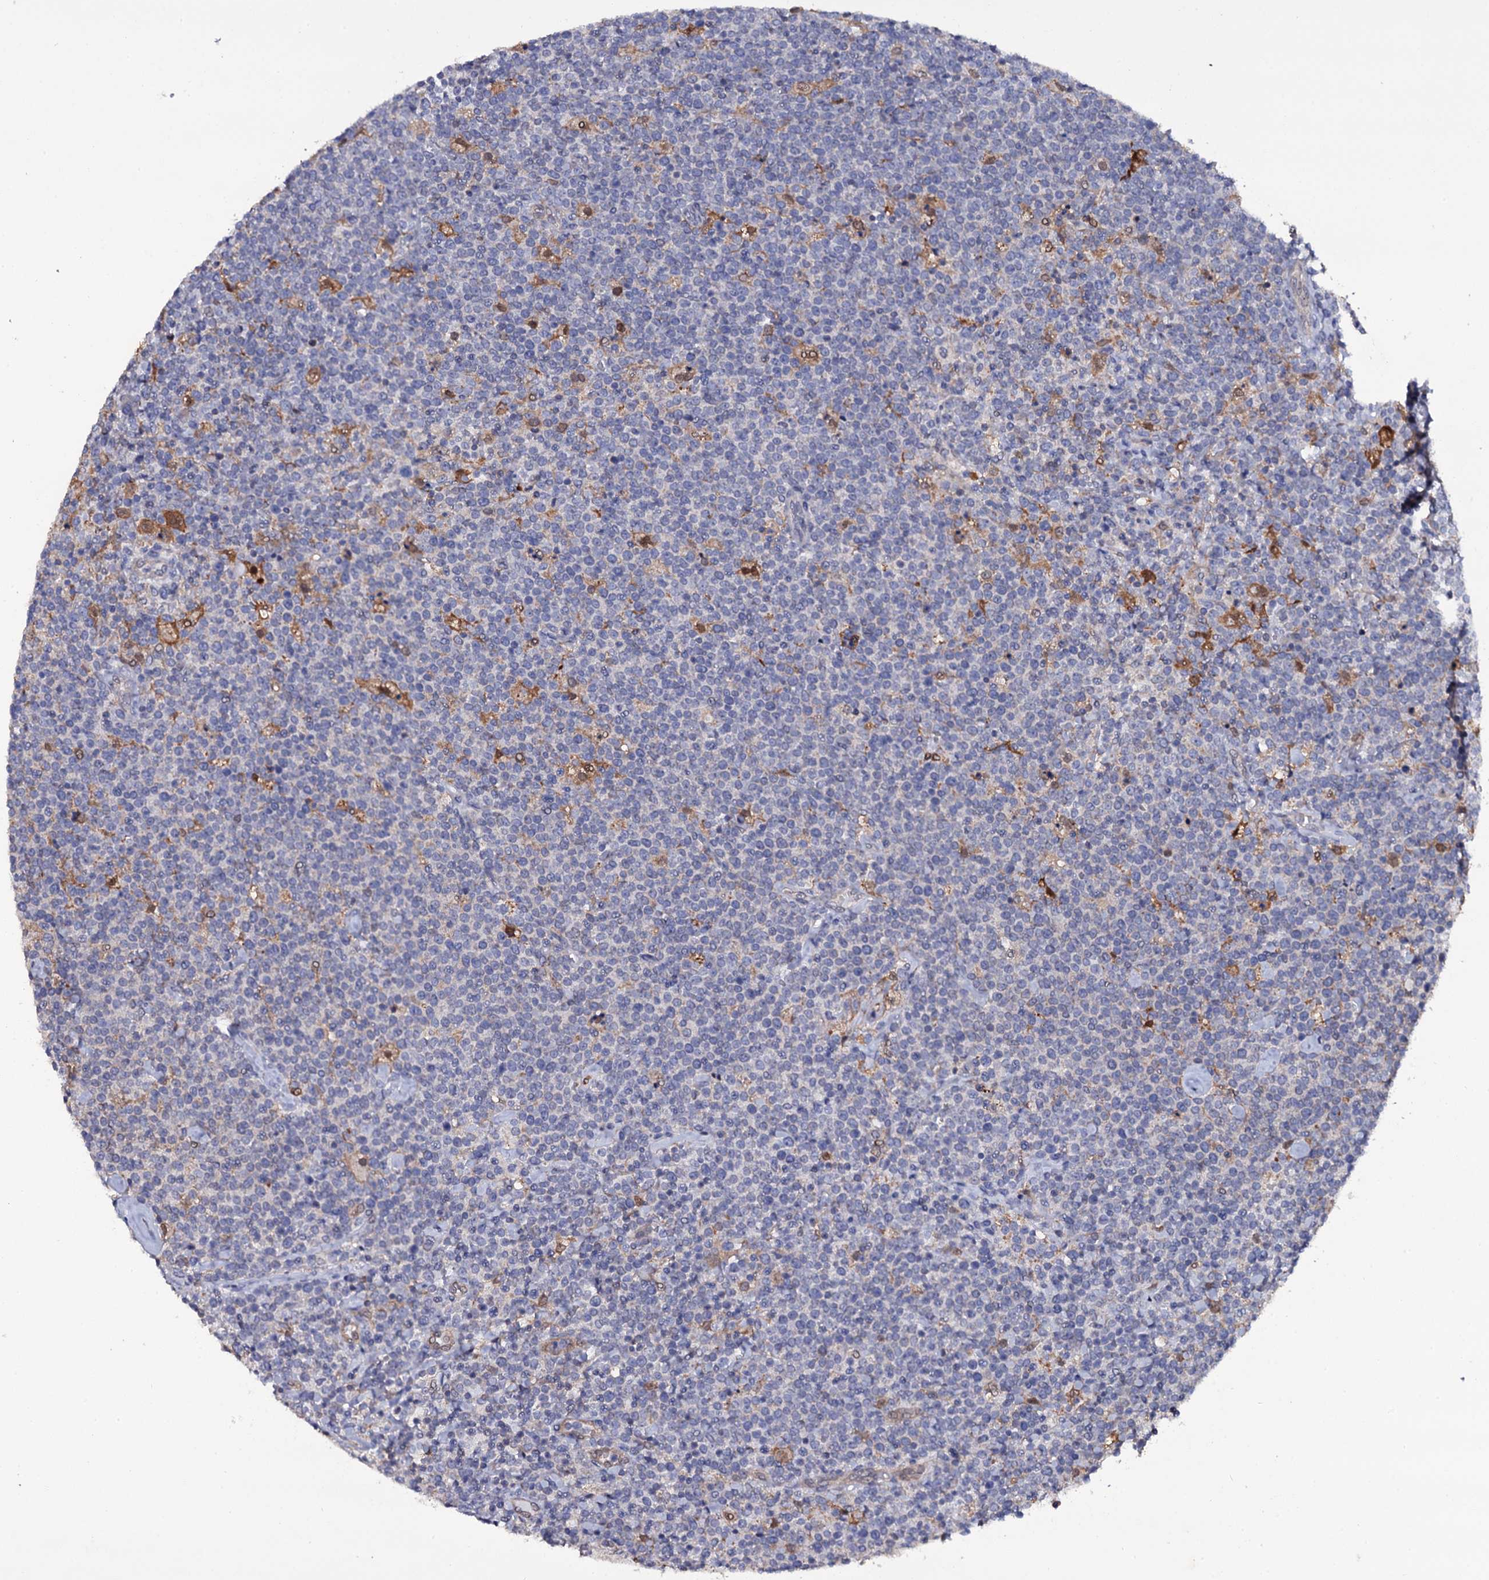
{"staining": {"intensity": "negative", "quantity": "none", "location": "none"}, "tissue": "lymphoma", "cell_type": "Tumor cells", "image_type": "cancer", "snomed": [{"axis": "morphology", "description": "Malignant lymphoma, non-Hodgkin's type, High grade"}, {"axis": "topography", "description": "Lymph node"}], "caption": "Lymphoma stained for a protein using immunohistochemistry displays no positivity tumor cells.", "gene": "CRYL1", "patient": {"sex": "male", "age": 61}}